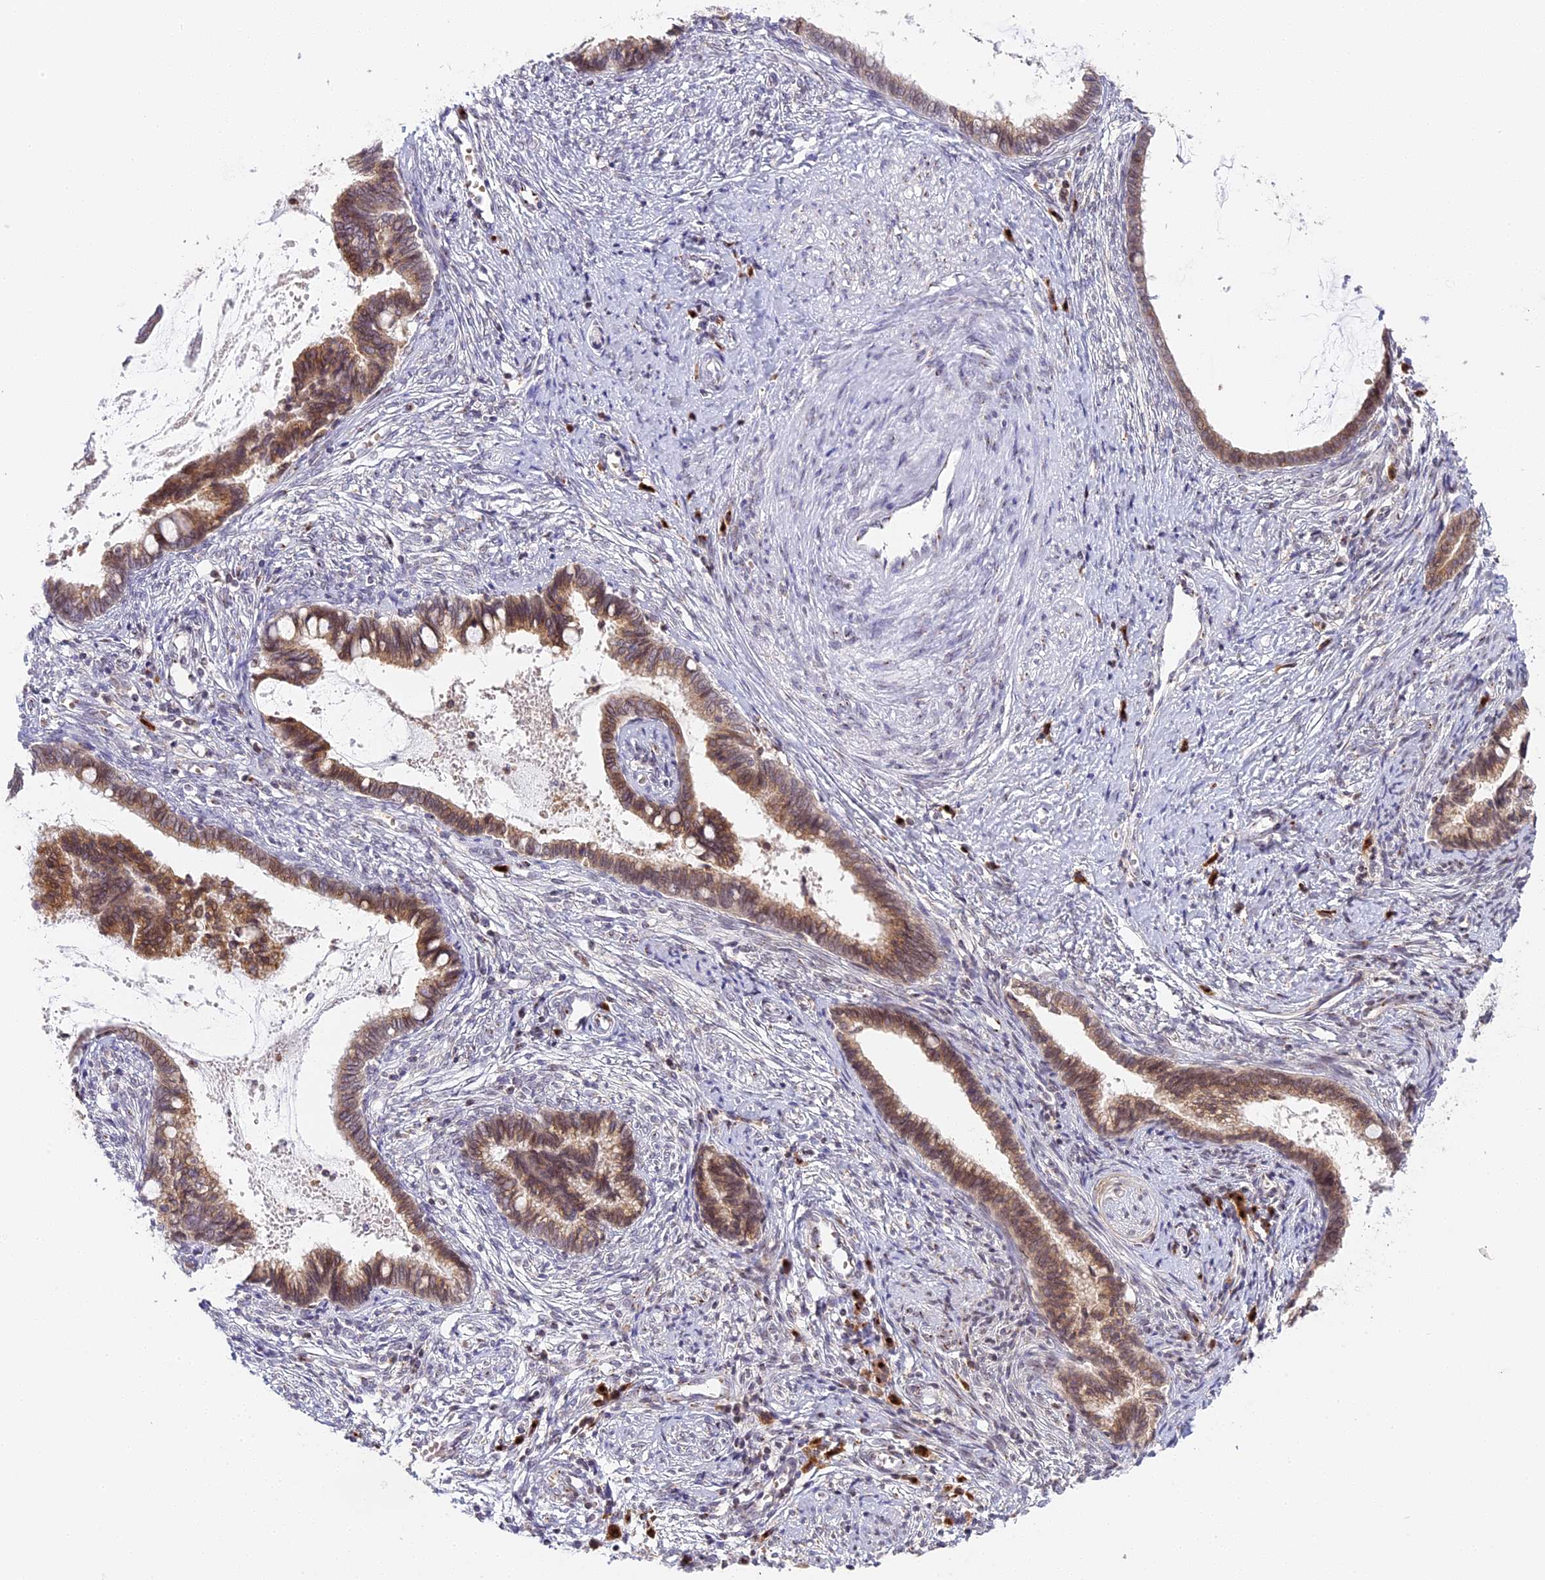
{"staining": {"intensity": "moderate", "quantity": ">75%", "location": "cytoplasmic/membranous"}, "tissue": "cervical cancer", "cell_type": "Tumor cells", "image_type": "cancer", "snomed": [{"axis": "morphology", "description": "Adenocarcinoma, NOS"}, {"axis": "topography", "description": "Cervix"}], "caption": "Cervical cancer tissue exhibits moderate cytoplasmic/membranous positivity in approximately >75% of tumor cells The protein is stained brown, and the nuclei are stained in blue (DAB IHC with brightfield microscopy, high magnification).", "gene": "HEATR5B", "patient": {"sex": "female", "age": 44}}